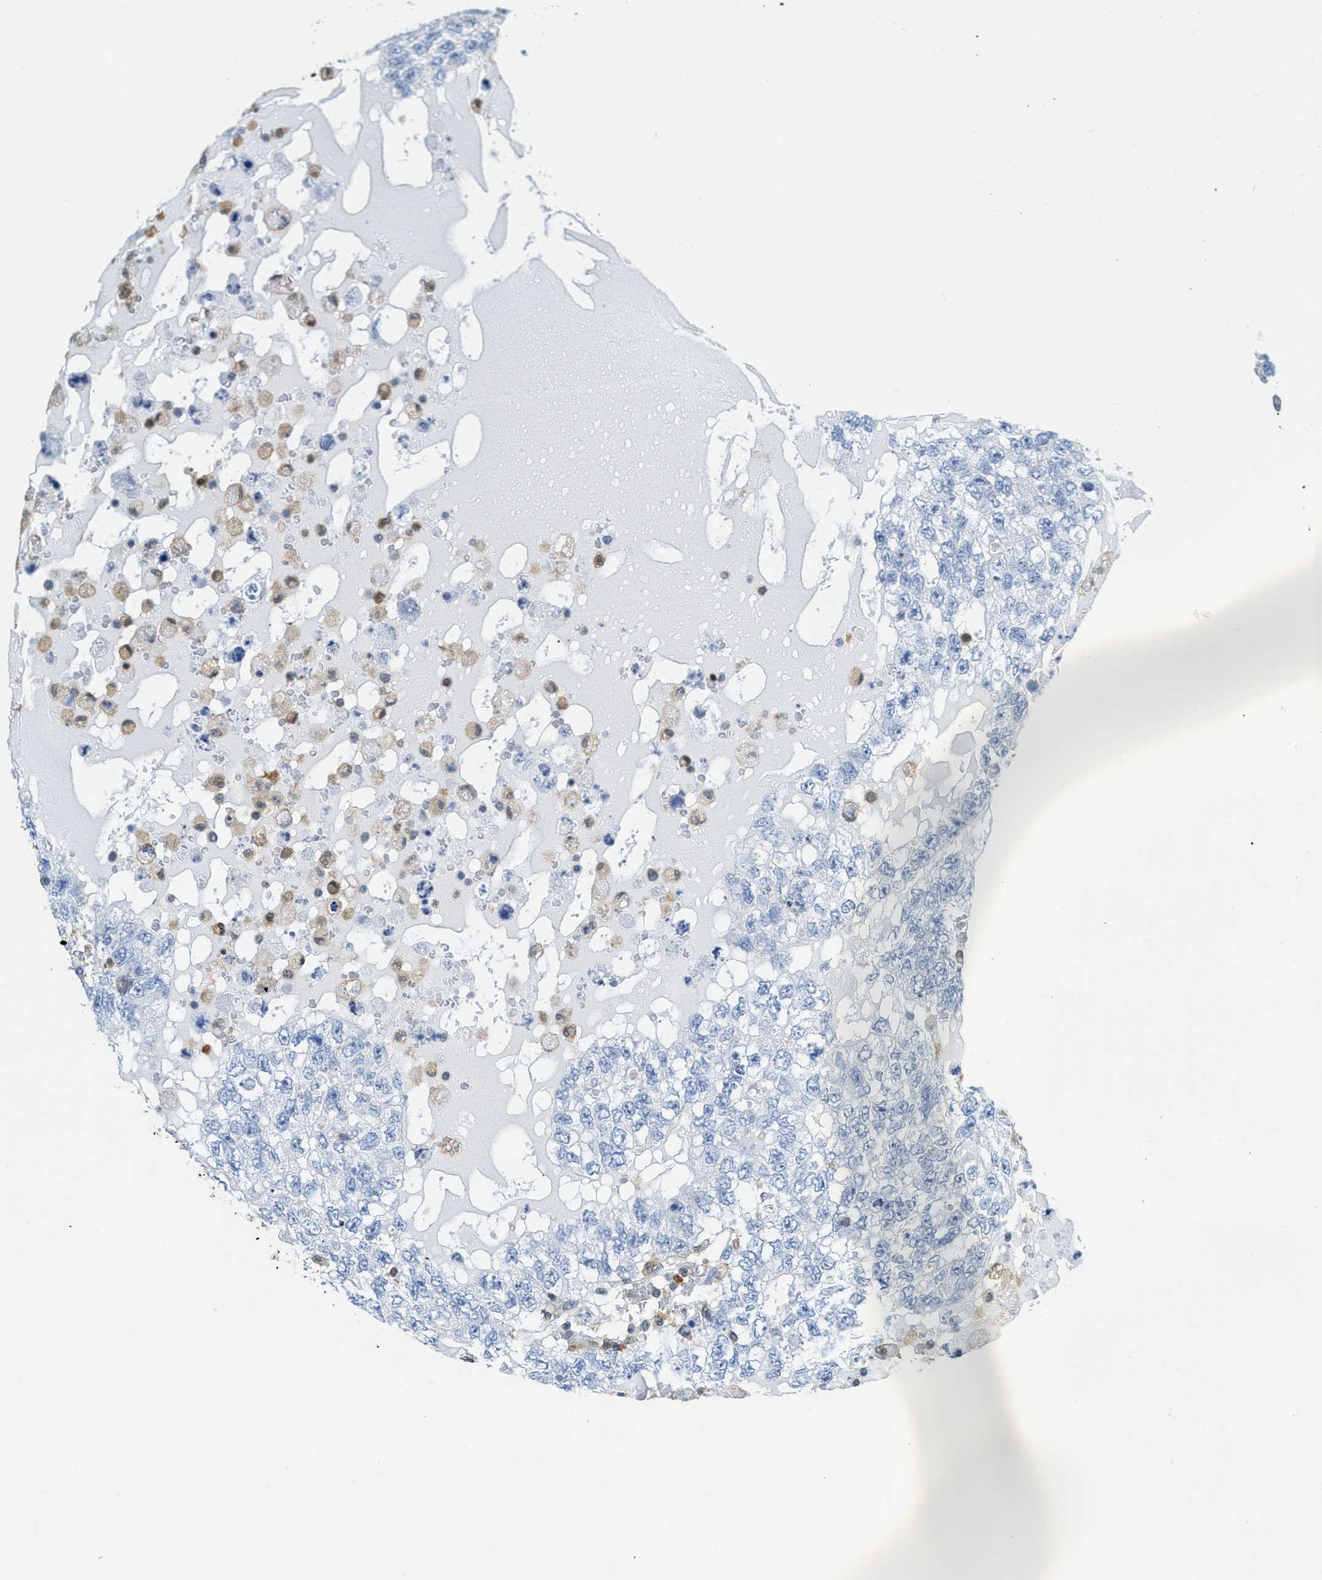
{"staining": {"intensity": "negative", "quantity": "none", "location": "none"}, "tissue": "testis cancer", "cell_type": "Tumor cells", "image_type": "cancer", "snomed": [{"axis": "morphology", "description": "Carcinoma, Embryonal, NOS"}, {"axis": "topography", "description": "Testis"}], "caption": "The micrograph shows no staining of tumor cells in testis cancer (embryonal carcinoma). (Immunohistochemistry (ihc), brightfield microscopy, high magnification).", "gene": "SERPINB1", "patient": {"sex": "male", "age": 36}}